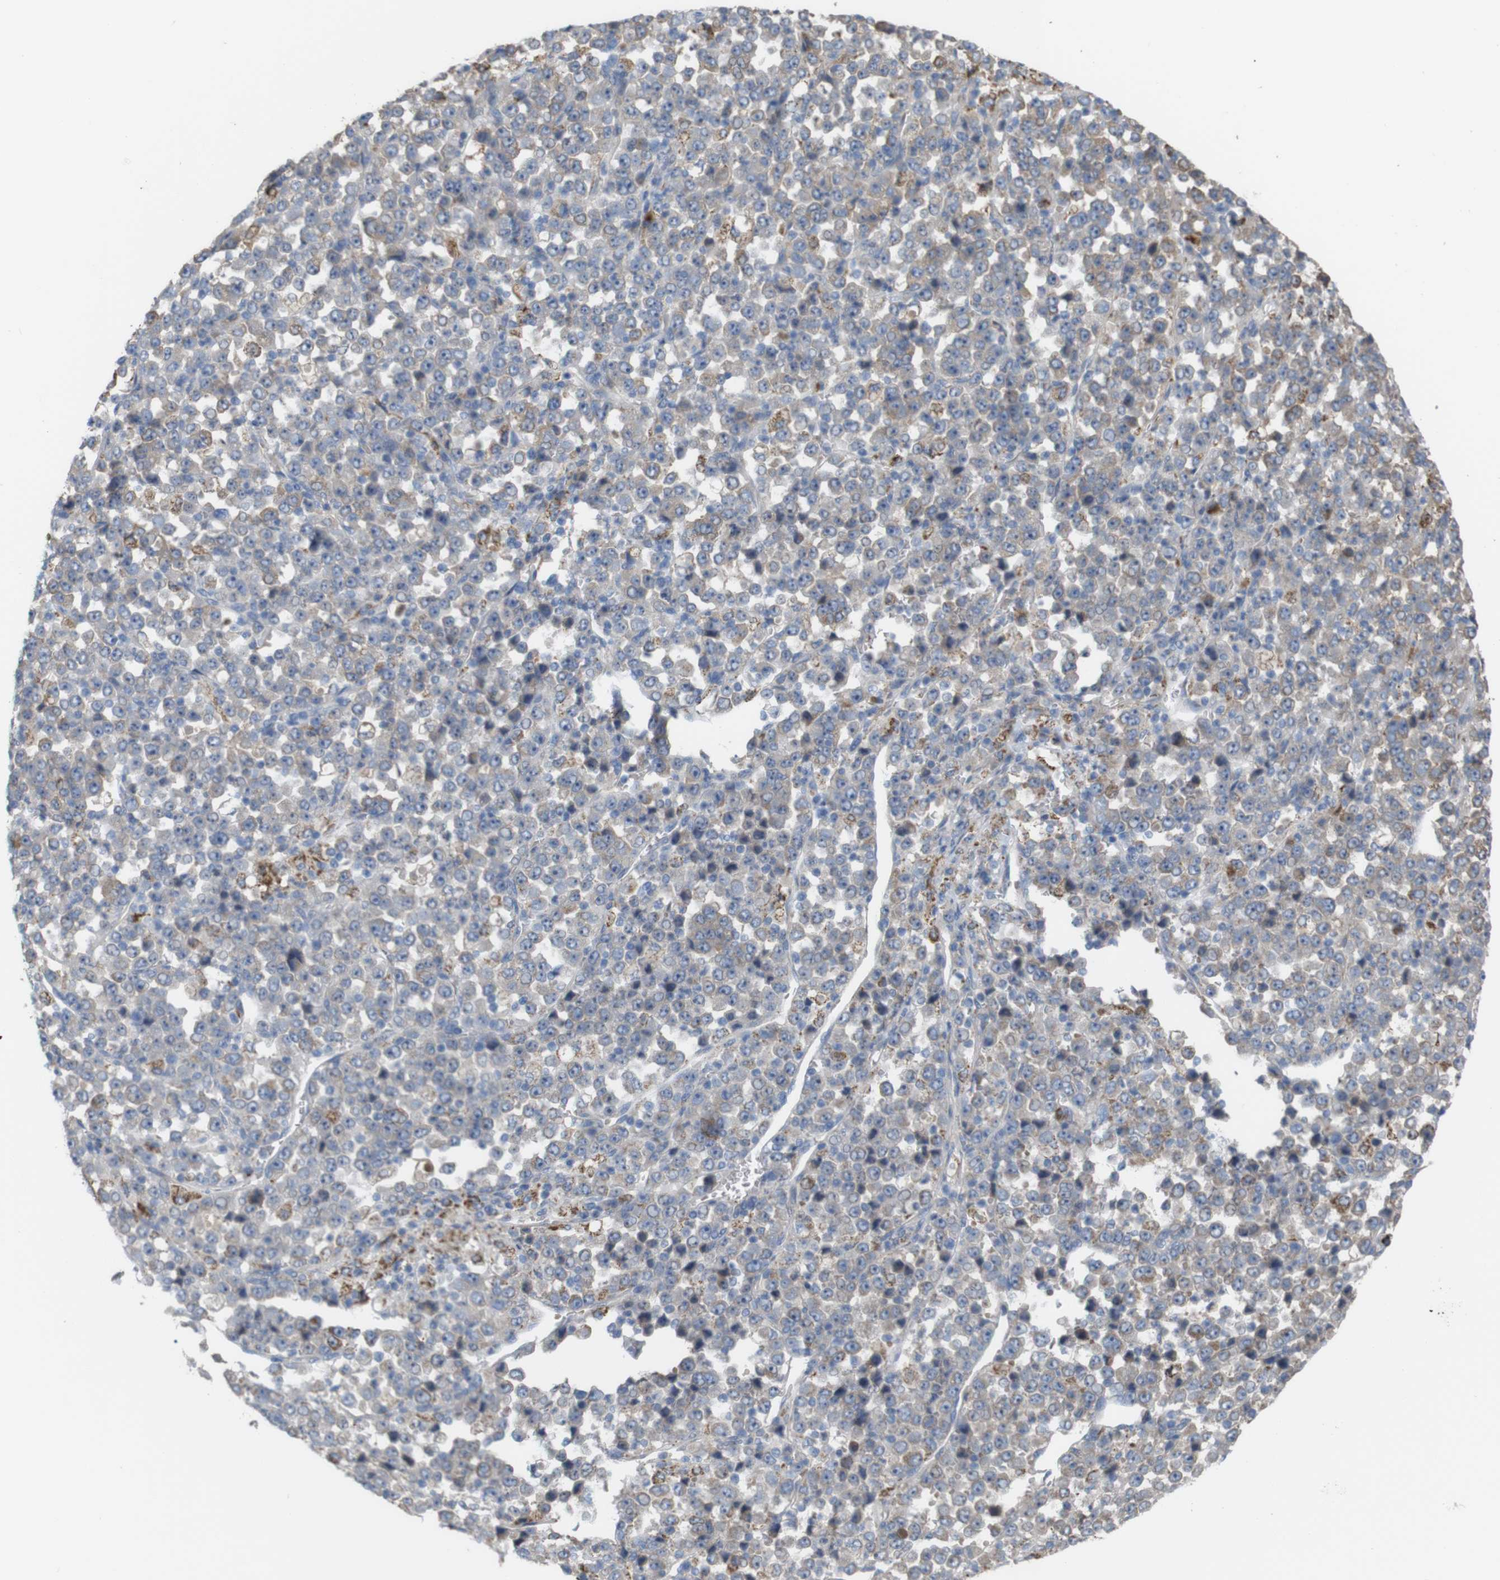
{"staining": {"intensity": "strong", "quantity": "<25%", "location": "cytoplasmic/membranous"}, "tissue": "stomach cancer", "cell_type": "Tumor cells", "image_type": "cancer", "snomed": [{"axis": "morphology", "description": "Normal tissue, NOS"}, {"axis": "morphology", "description": "Adenocarcinoma, NOS"}, {"axis": "topography", "description": "Stomach, upper"}, {"axis": "topography", "description": "Stomach"}], "caption": "Immunohistochemistry (DAB) staining of human adenocarcinoma (stomach) shows strong cytoplasmic/membranous protein staining in about <25% of tumor cells. Nuclei are stained in blue.", "gene": "PTPRR", "patient": {"sex": "male", "age": 59}}